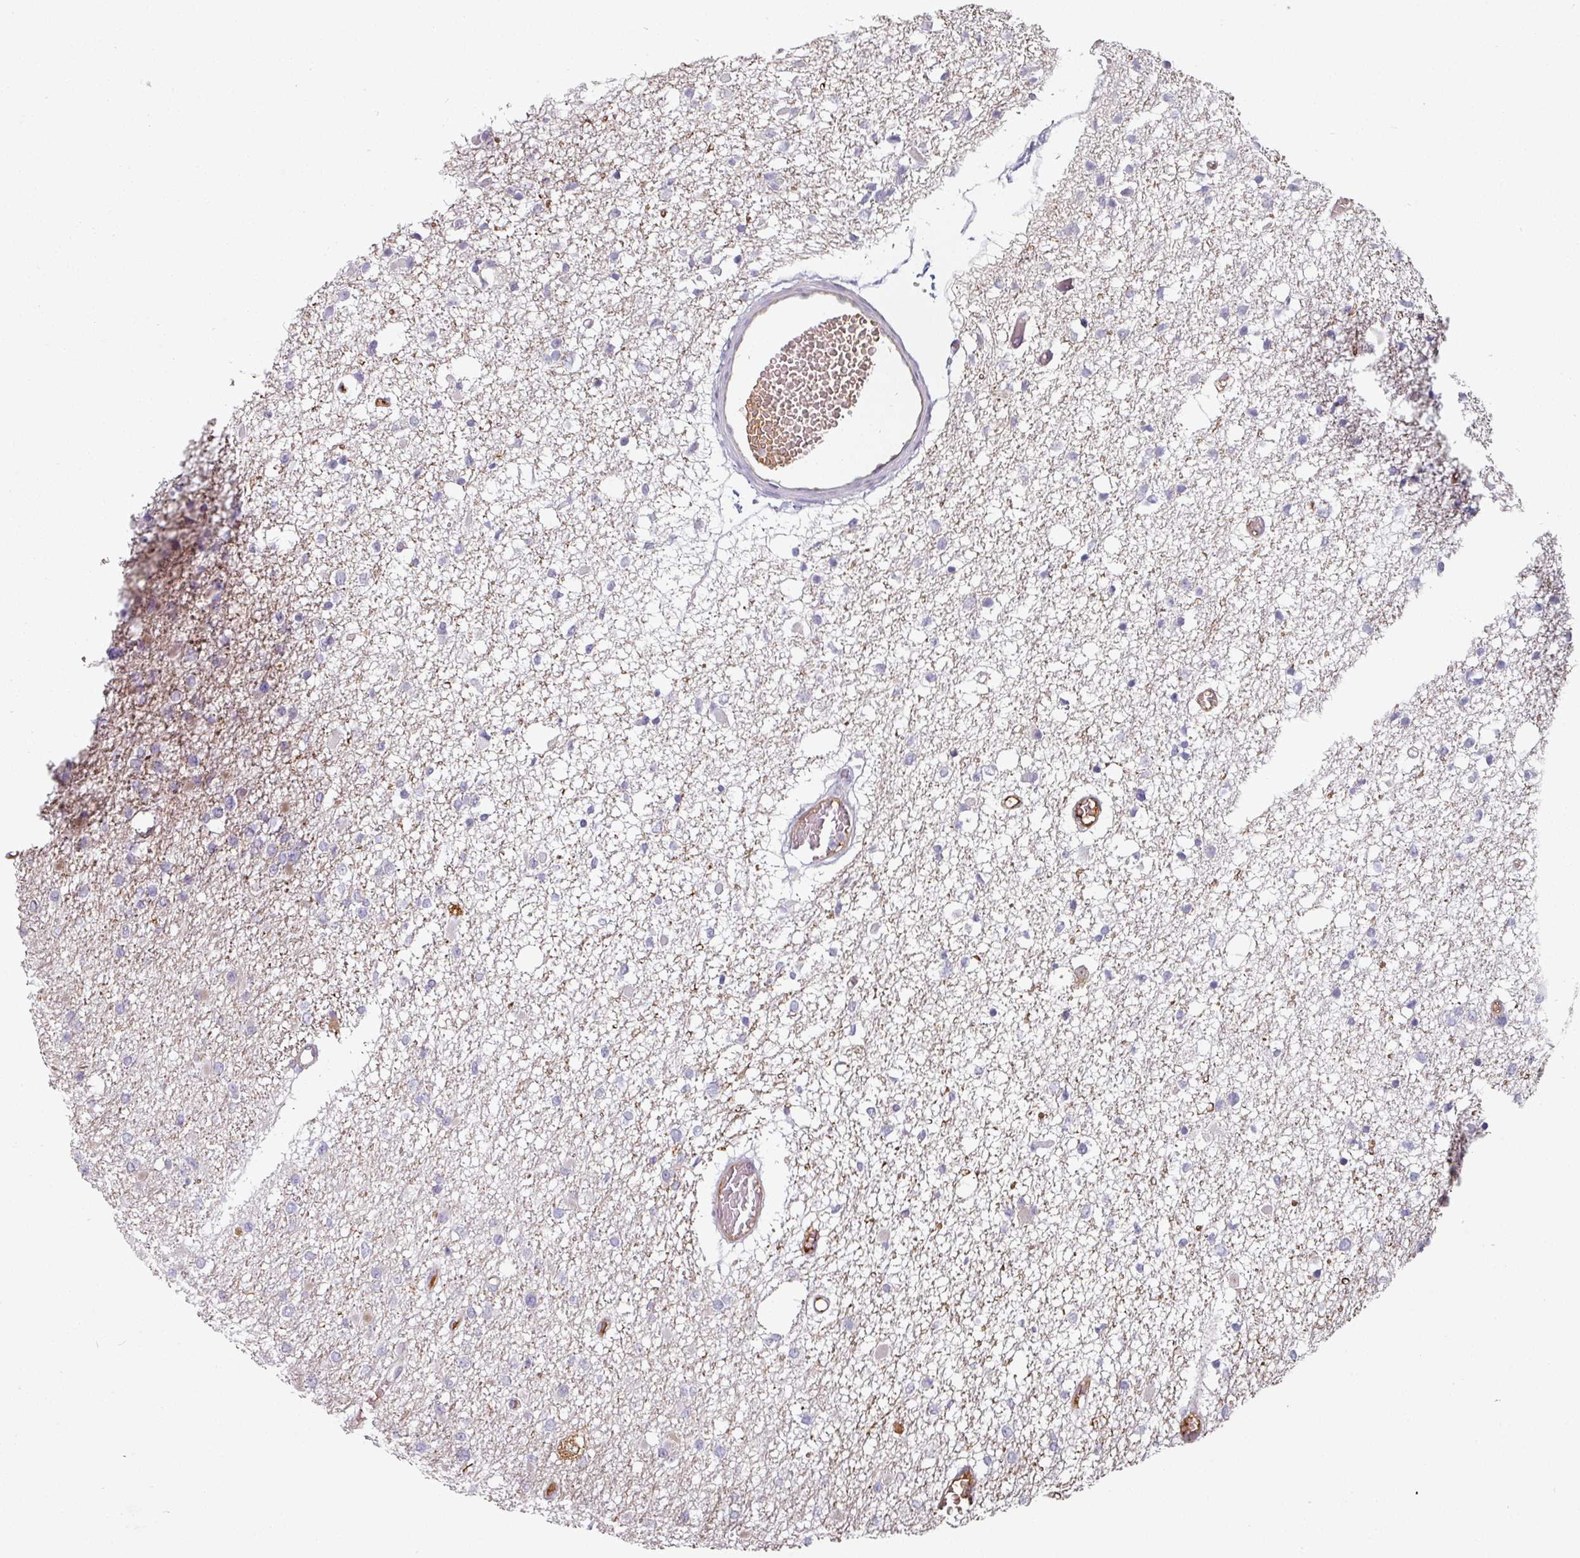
{"staining": {"intensity": "negative", "quantity": "none", "location": "none"}, "tissue": "glioma", "cell_type": "Tumor cells", "image_type": "cancer", "snomed": [{"axis": "morphology", "description": "Glioma, malignant, Low grade"}, {"axis": "topography", "description": "Brain"}], "caption": "Tumor cells show no significant expression in malignant glioma (low-grade). (DAB (3,3'-diaminobenzidine) immunohistochemistry with hematoxylin counter stain).", "gene": "CEP78", "patient": {"sex": "female", "age": 22}}